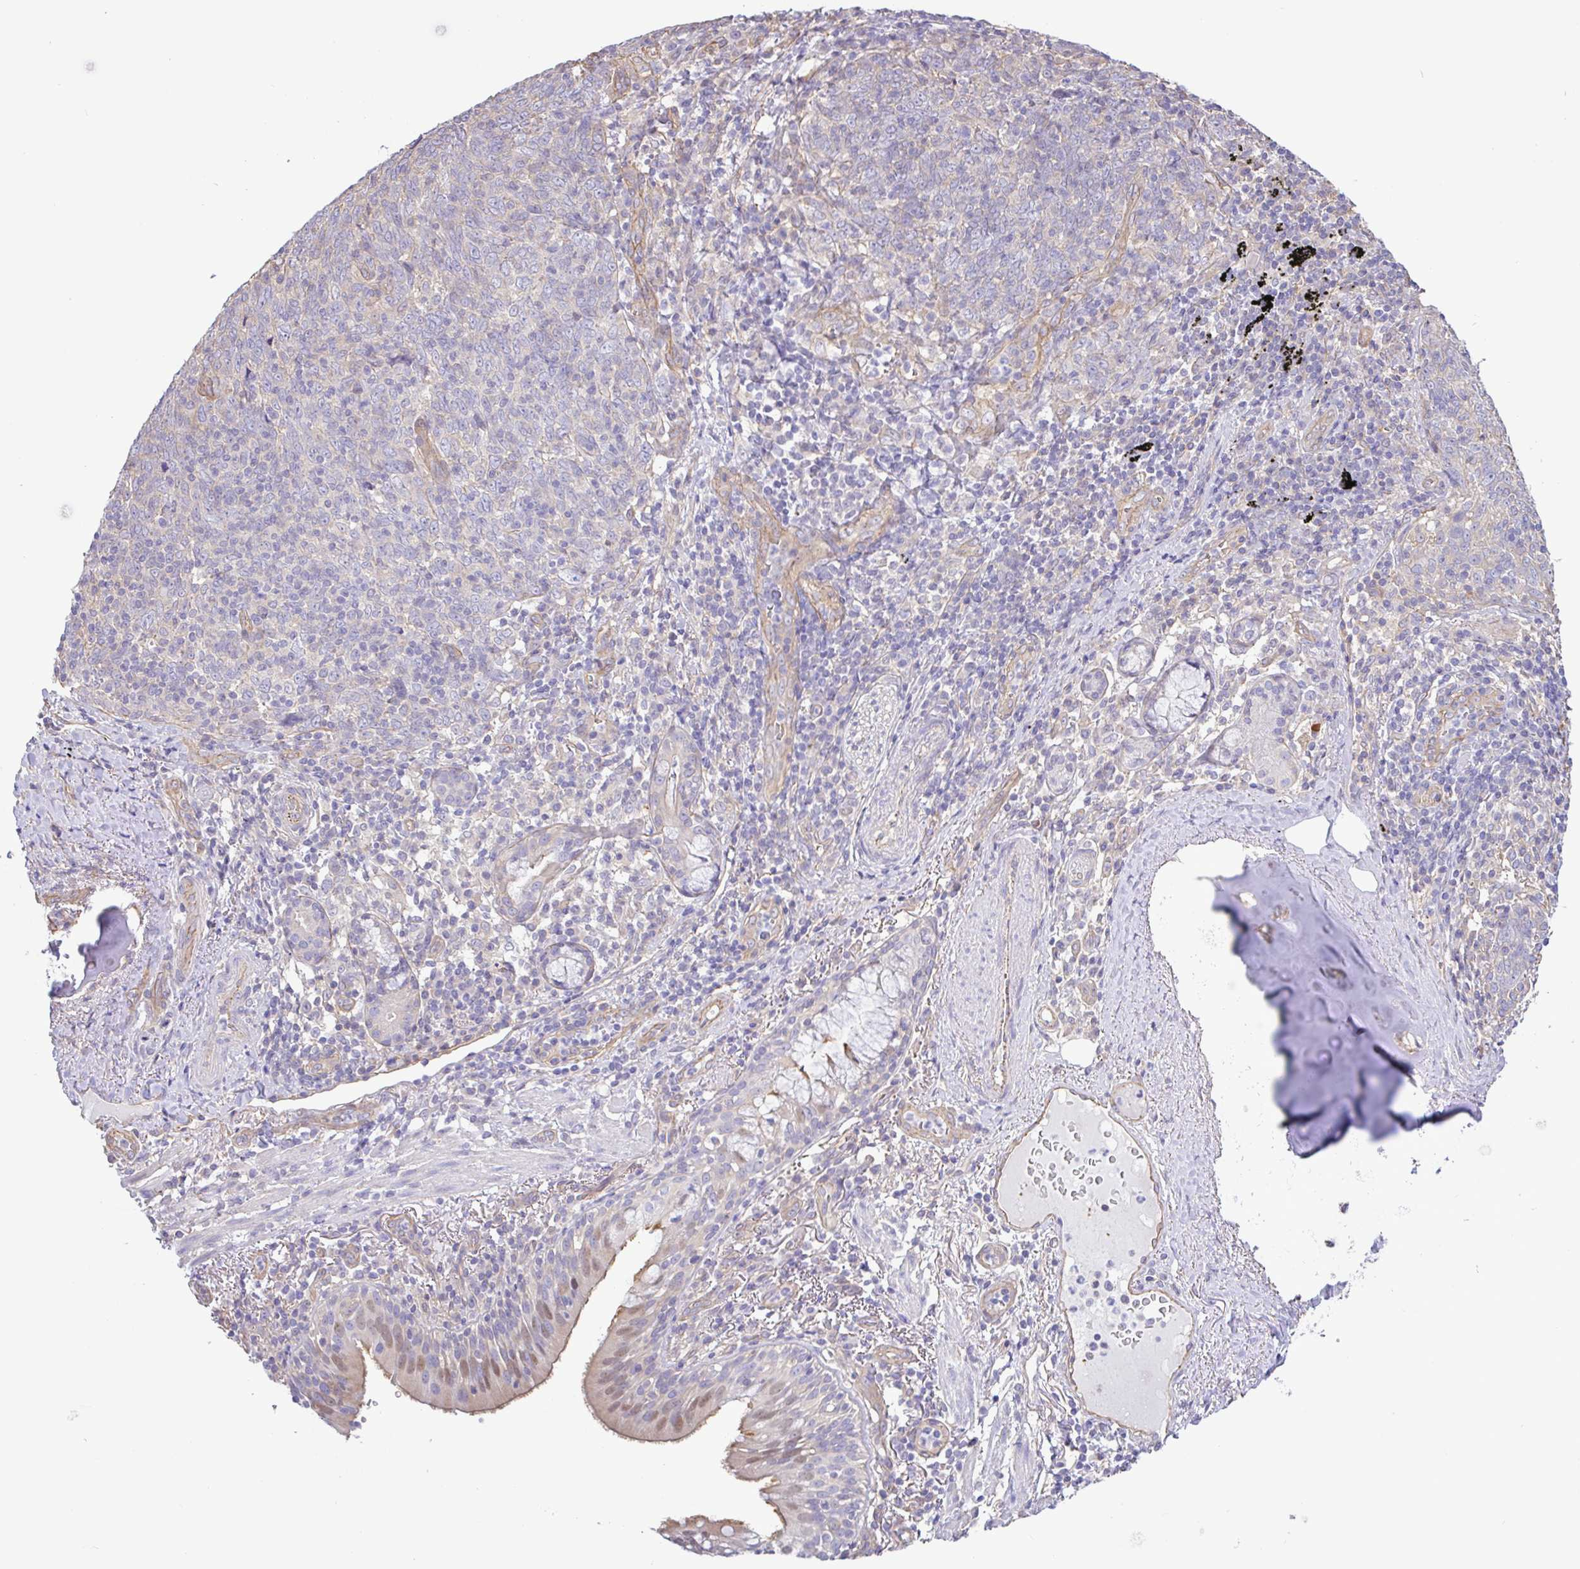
{"staining": {"intensity": "negative", "quantity": "none", "location": "none"}, "tissue": "lung cancer", "cell_type": "Tumor cells", "image_type": "cancer", "snomed": [{"axis": "morphology", "description": "Squamous cell carcinoma, NOS"}, {"axis": "topography", "description": "Lung"}], "caption": "Tumor cells are negative for protein expression in human lung cancer (squamous cell carcinoma).", "gene": "PLCD4", "patient": {"sex": "female", "age": 72}}